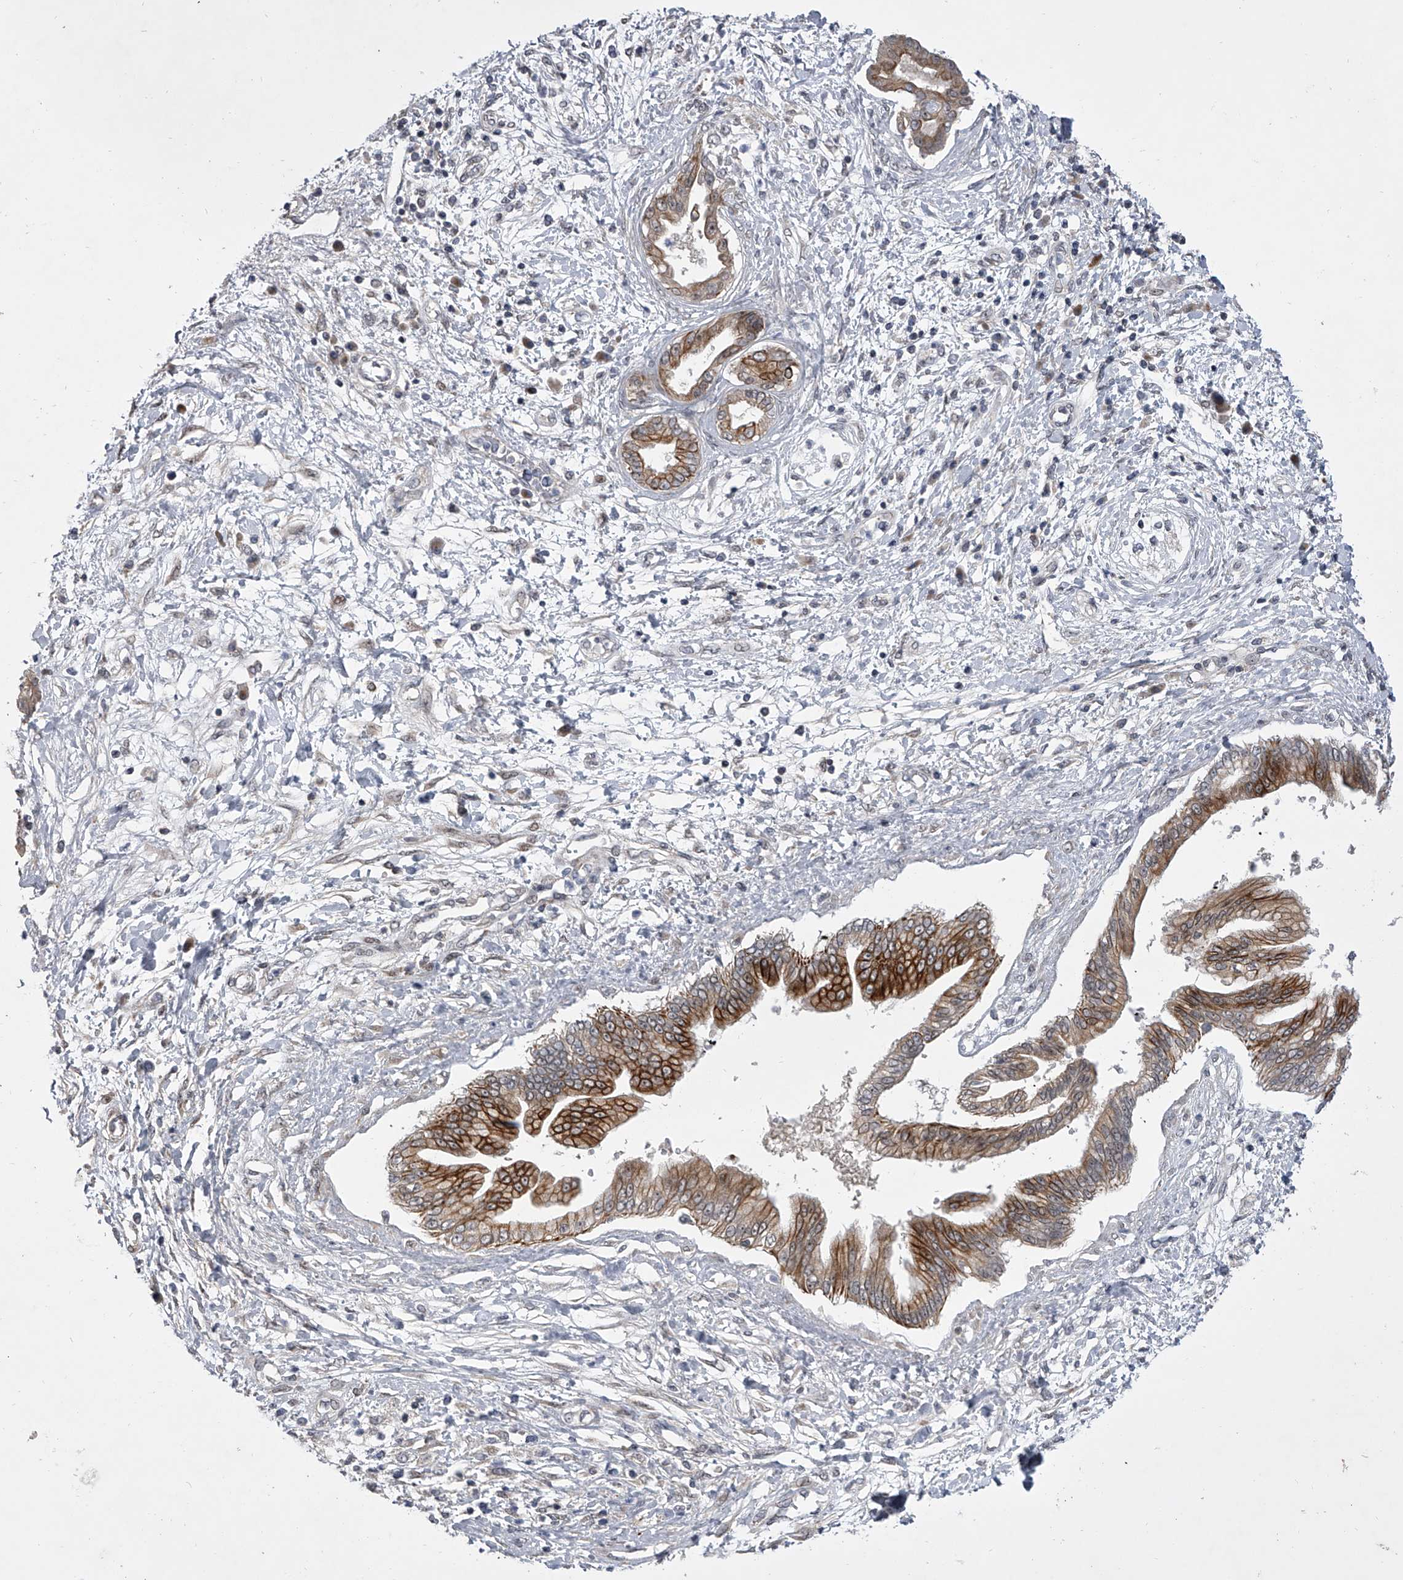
{"staining": {"intensity": "moderate", "quantity": "25%-75%", "location": "cytoplasmic/membranous"}, "tissue": "pancreatic cancer", "cell_type": "Tumor cells", "image_type": "cancer", "snomed": [{"axis": "morphology", "description": "Adenocarcinoma, NOS"}, {"axis": "topography", "description": "Pancreas"}], "caption": "Tumor cells reveal medium levels of moderate cytoplasmic/membranous positivity in approximately 25%-75% of cells in human pancreatic adenocarcinoma.", "gene": "HEATR6", "patient": {"sex": "female", "age": 56}}